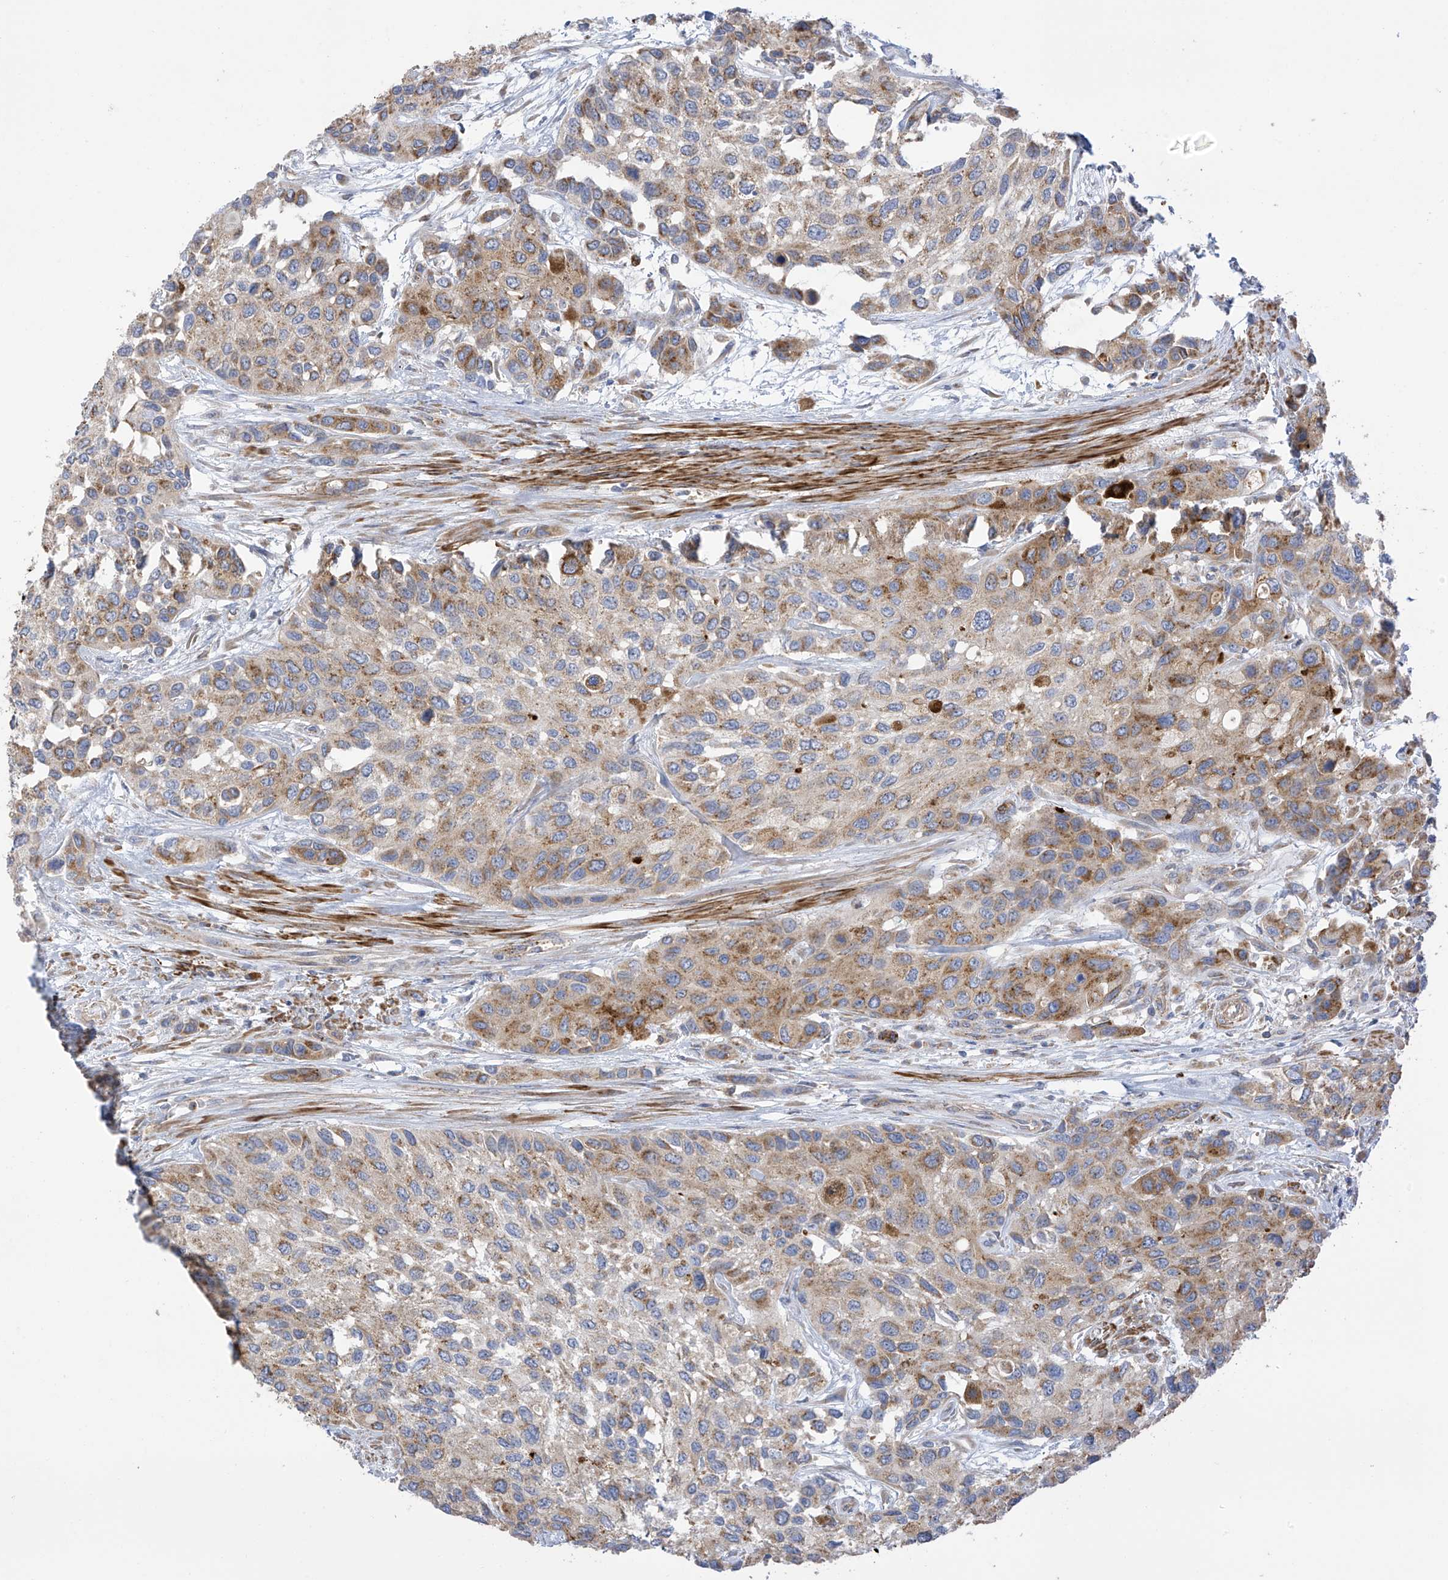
{"staining": {"intensity": "moderate", "quantity": "25%-75%", "location": "cytoplasmic/membranous"}, "tissue": "urothelial cancer", "cell_type": "Tumor cells", "image_type": "cancer", "snomed": [{"axis": "morphology", "description": "Normal tissue, NOS"}, {"axis": "morphology", "description": "Urothelial carcinoma, High grade"}, {"axis": "topography", "description": "Vascular tissue"}, {"axis": "topography", "description": "Urinary bladder"}], "caption": "Moderate cytoplasmic/membranous protein staining is appreciated in approximately 25%-75% of tumor cells in urothelial cancer. Using DAB (3,3'-diaminobenzidine) (brown) and hematoxylin (blue) stains, captured at high magnification using brightfield microscopy.", "gene": "ITM2B", "patient": {"sex": "female", "age": 56}}